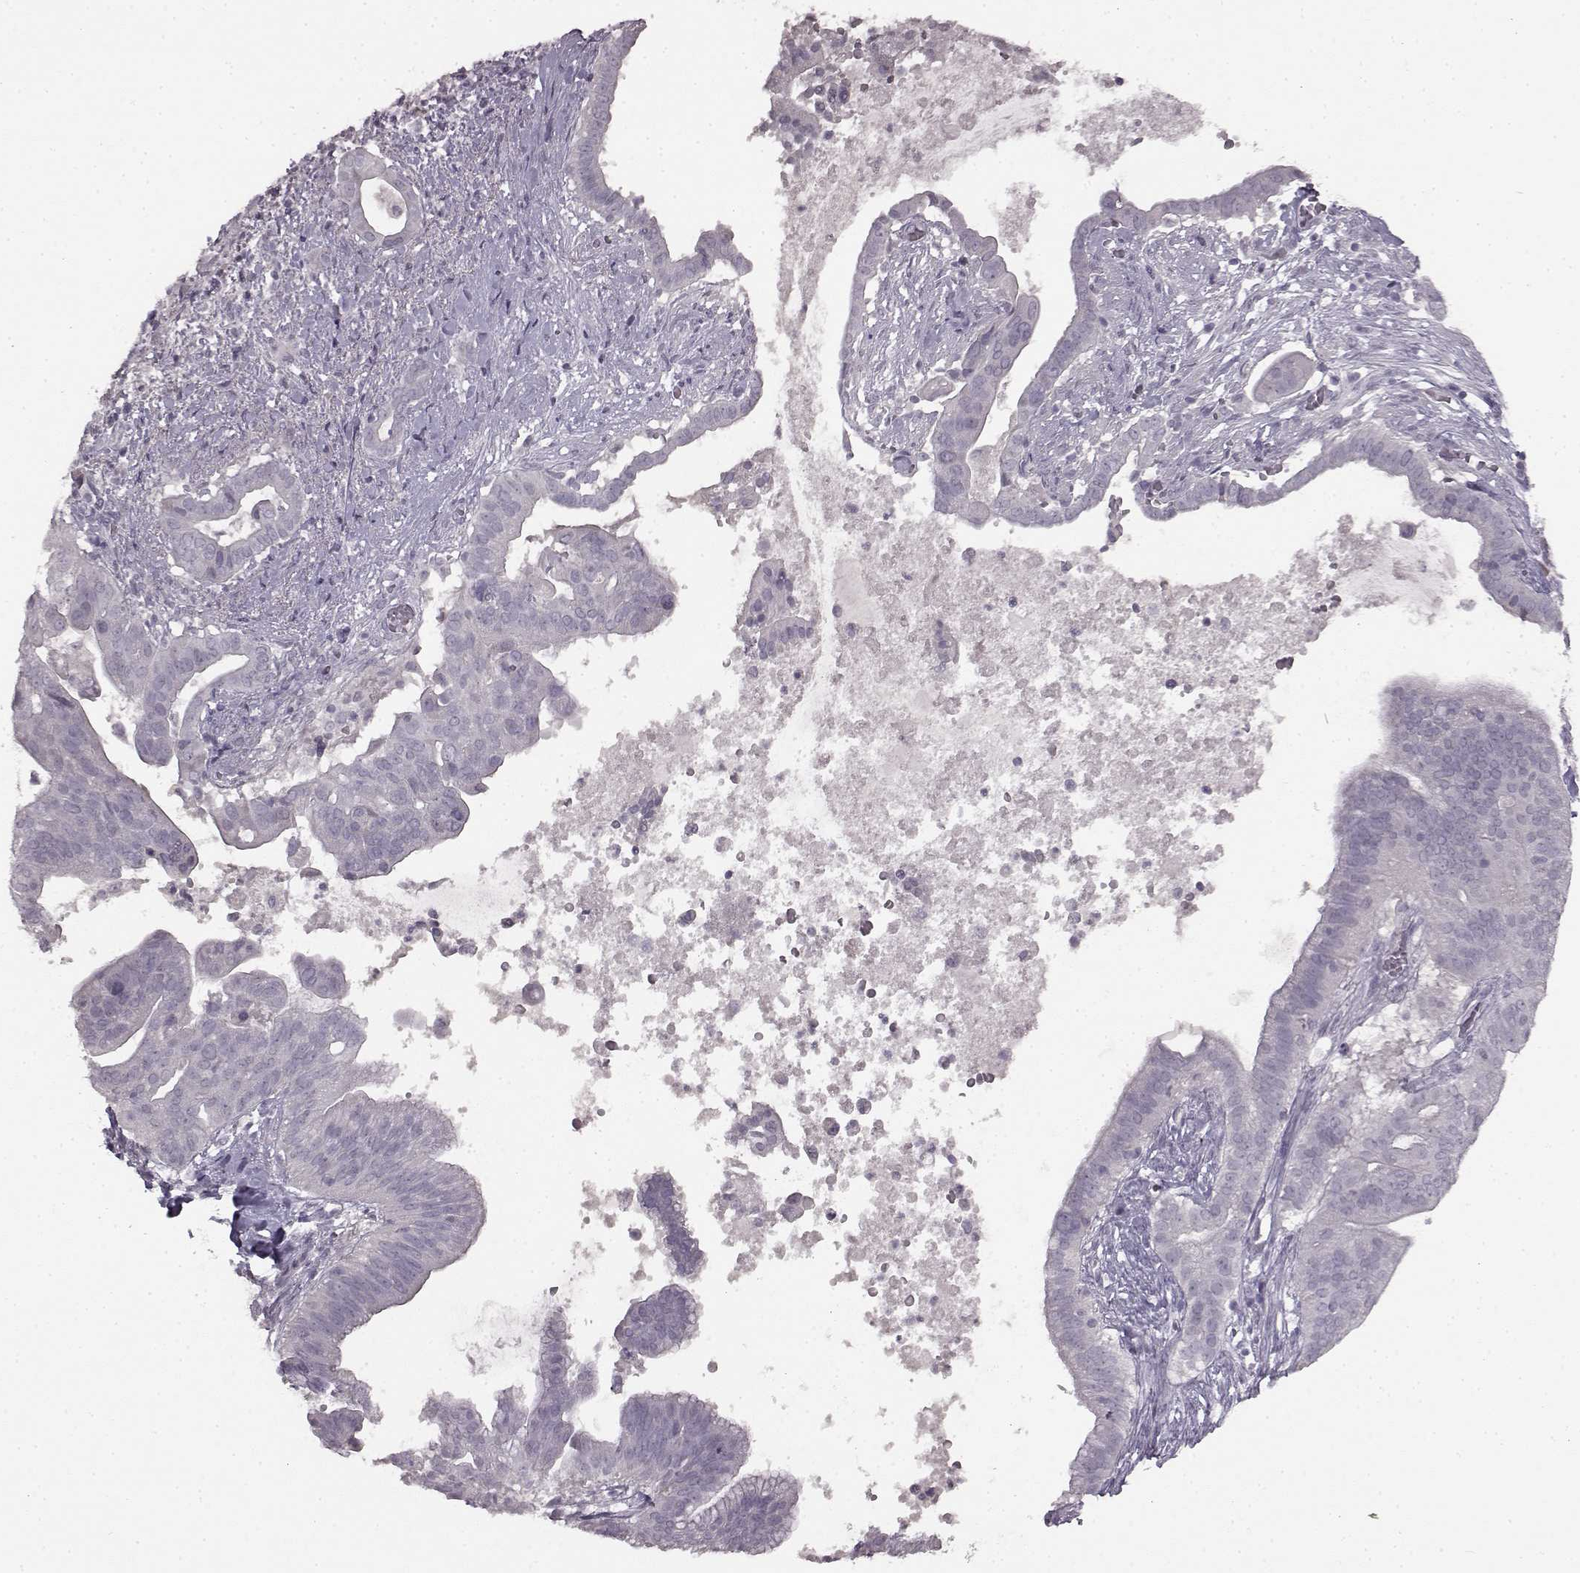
{"staining": {"intensity": "negative", "quantity": "none", "location": "none"}, "tissue": "pancreatic cancer", "cell_type": "Tumor cells", "image_type": "cancer", "snomed": [{"axis": "morphology", "description": "Adenocarcinoma, NOS"}, {"axis": "topography", "description": "Pancreas"}], "caption": "Human pancreatic adenocarcinoma stained for a protein using immunohistochemistry displays no positivity in tumor cells.", "gene": "LHB", "patient": {"sex": "male", "age": 61}}